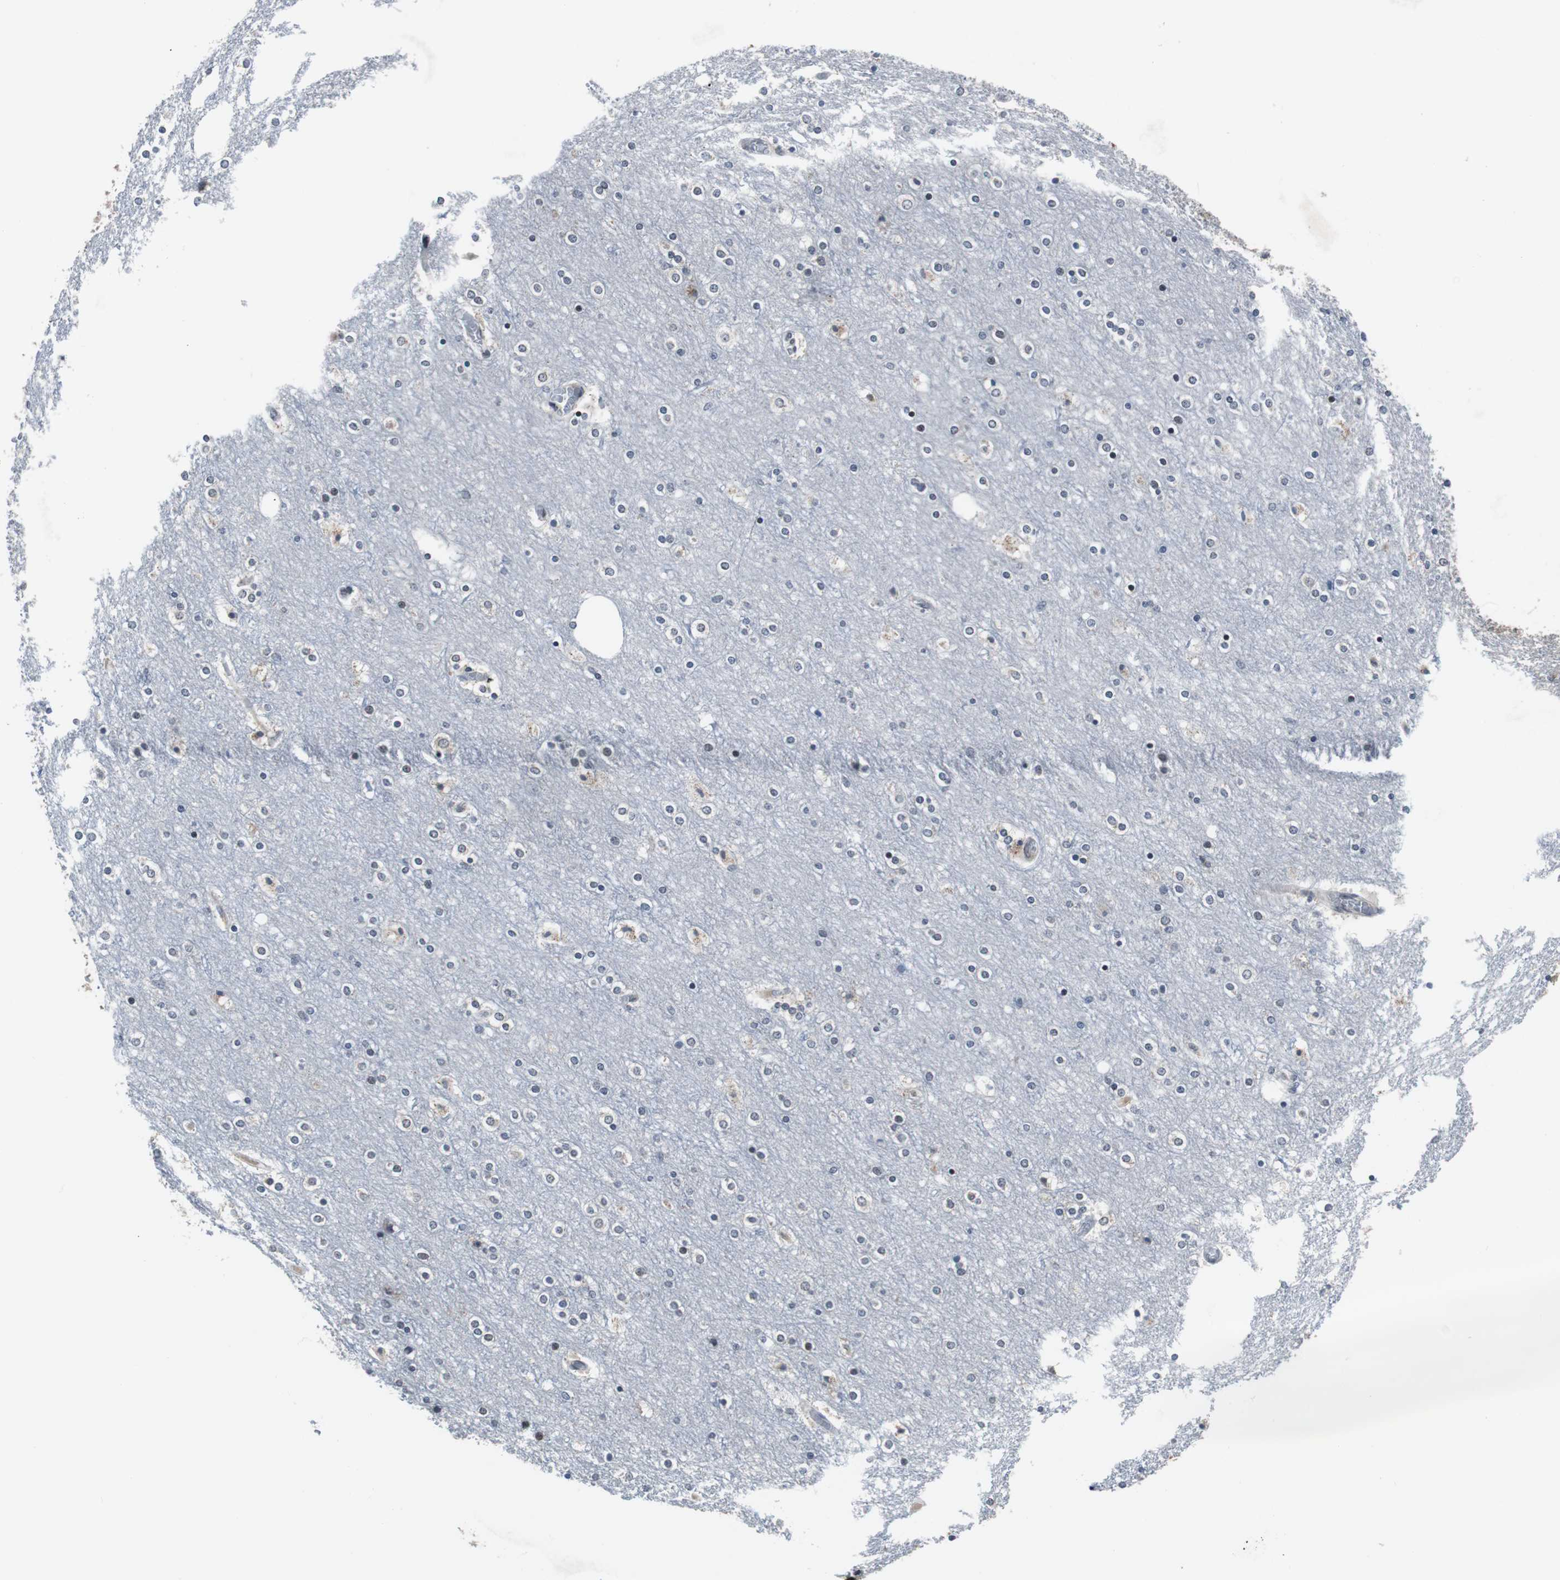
{"staining": {"intensity": "negative", "quantity": "none", "location": "none"}, "tissue": "cerebral cortex", "cell_type": "Endothelial cells", "image_type": "normal", "snomed": [{"axis": "morphology", "description": "Normal tissue, NOS"}, {"axis": "topography", "description": "Cerebral cortex"}], "caption": "The photomicrograph demonstrates no significant positivity in endothelial cells of cerebral cortex. (DAB (3,3'-diaminobenzidine) IHC, high magnification).", "gene": "TP63", "patient": {"sex": "female", "age": 54}}